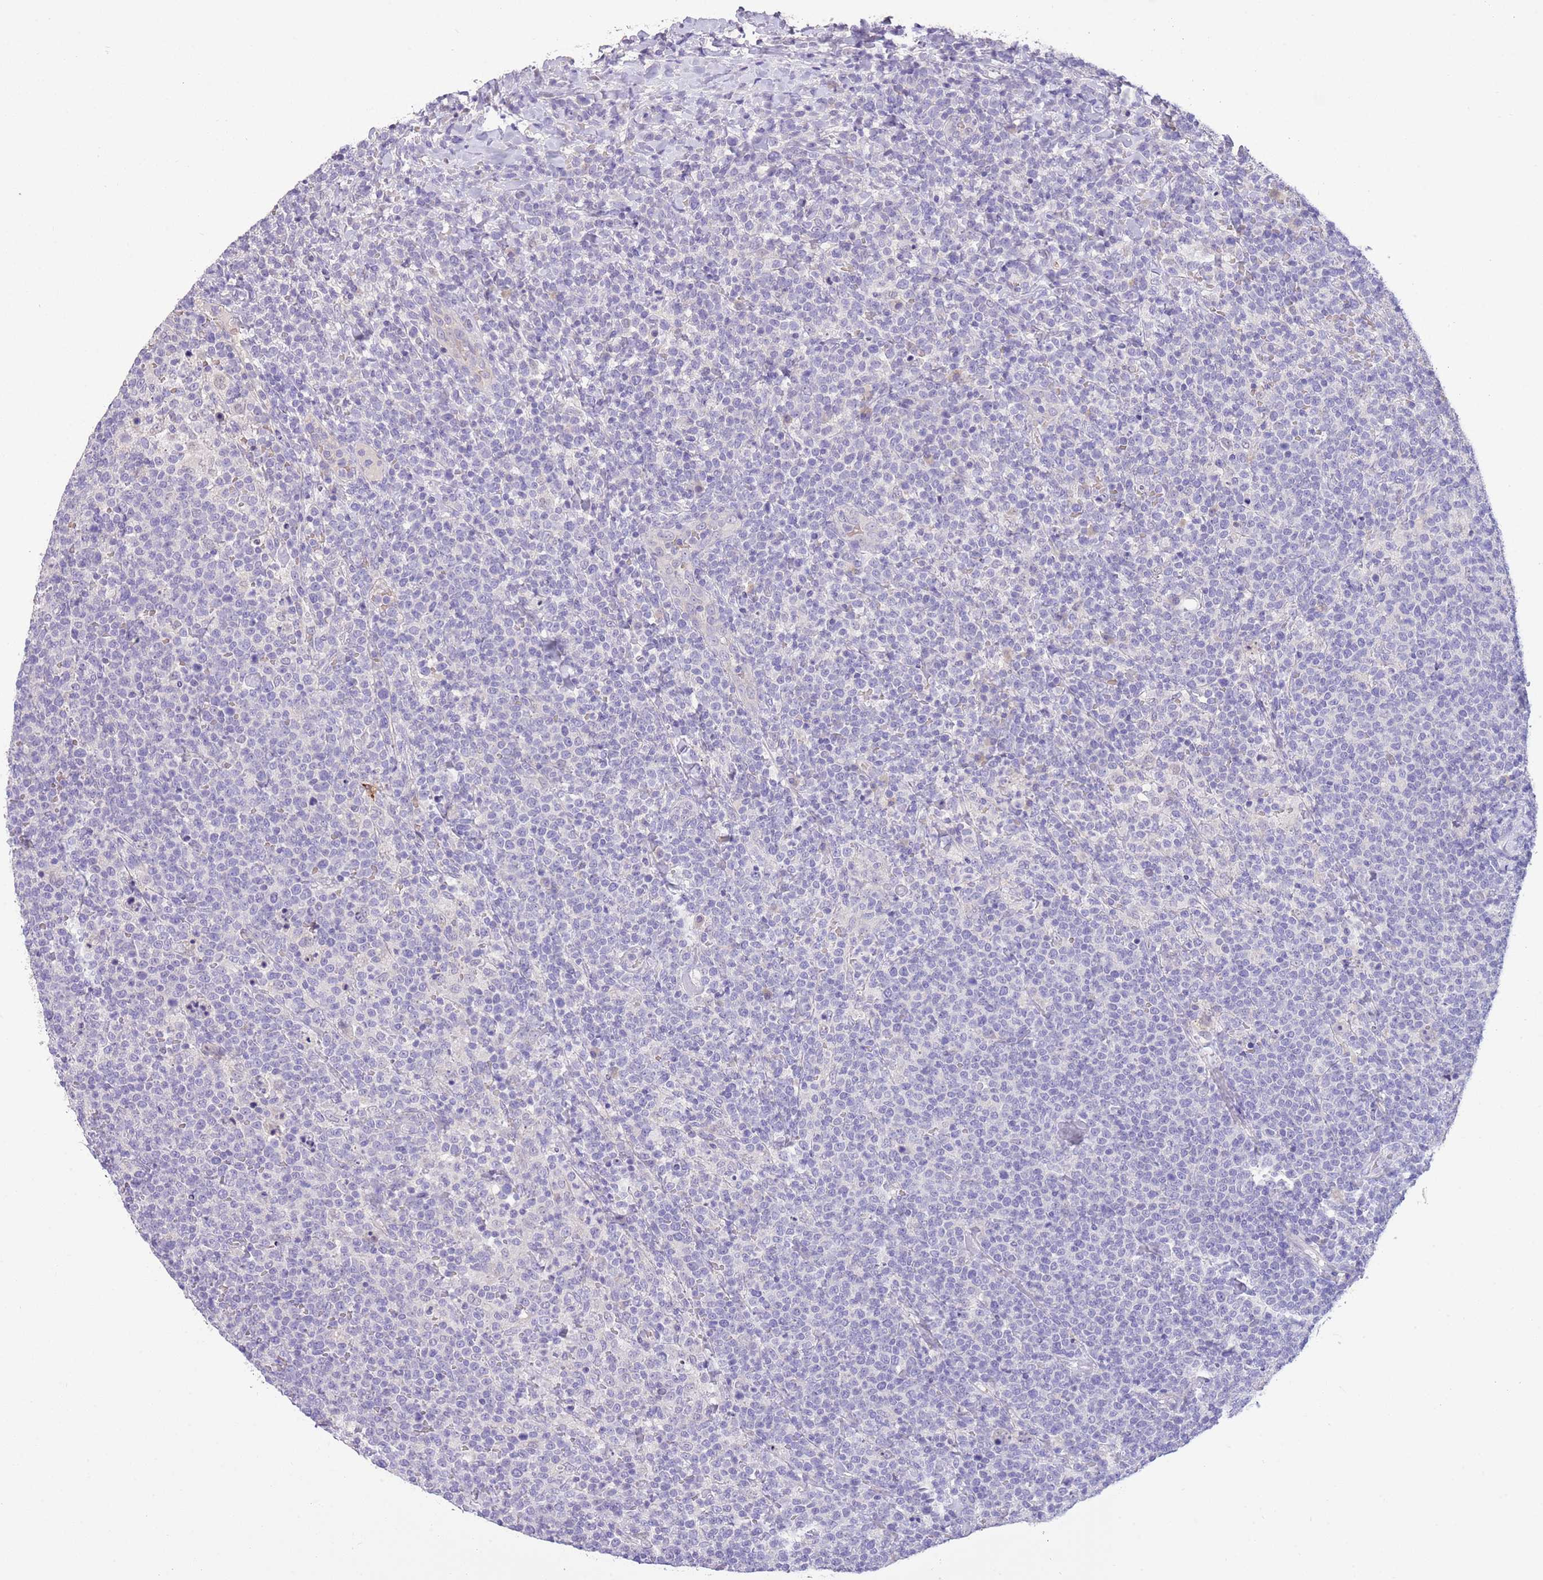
{"staining": {"intensity": "negative", "quantity": "none", "location": "none"}, "tissue": "lymphoma", "cell_type": "Tumor cells", "image_type": "cancer", "snomed": [{"axis": "morphology", "description": "Malignant lymphoma, non-Hodgkin's type, High grade"}, {"axis": "topography", "description": "Lymph node"}], "caption": "Immunohistochemical staining of human lymphoma demonstrates no significant expression in tumor cells. (DAB IHC with hematoxylin counter stain).", "gene": "SFTPA1", "patient": {"sex": "male", "age": 61}}